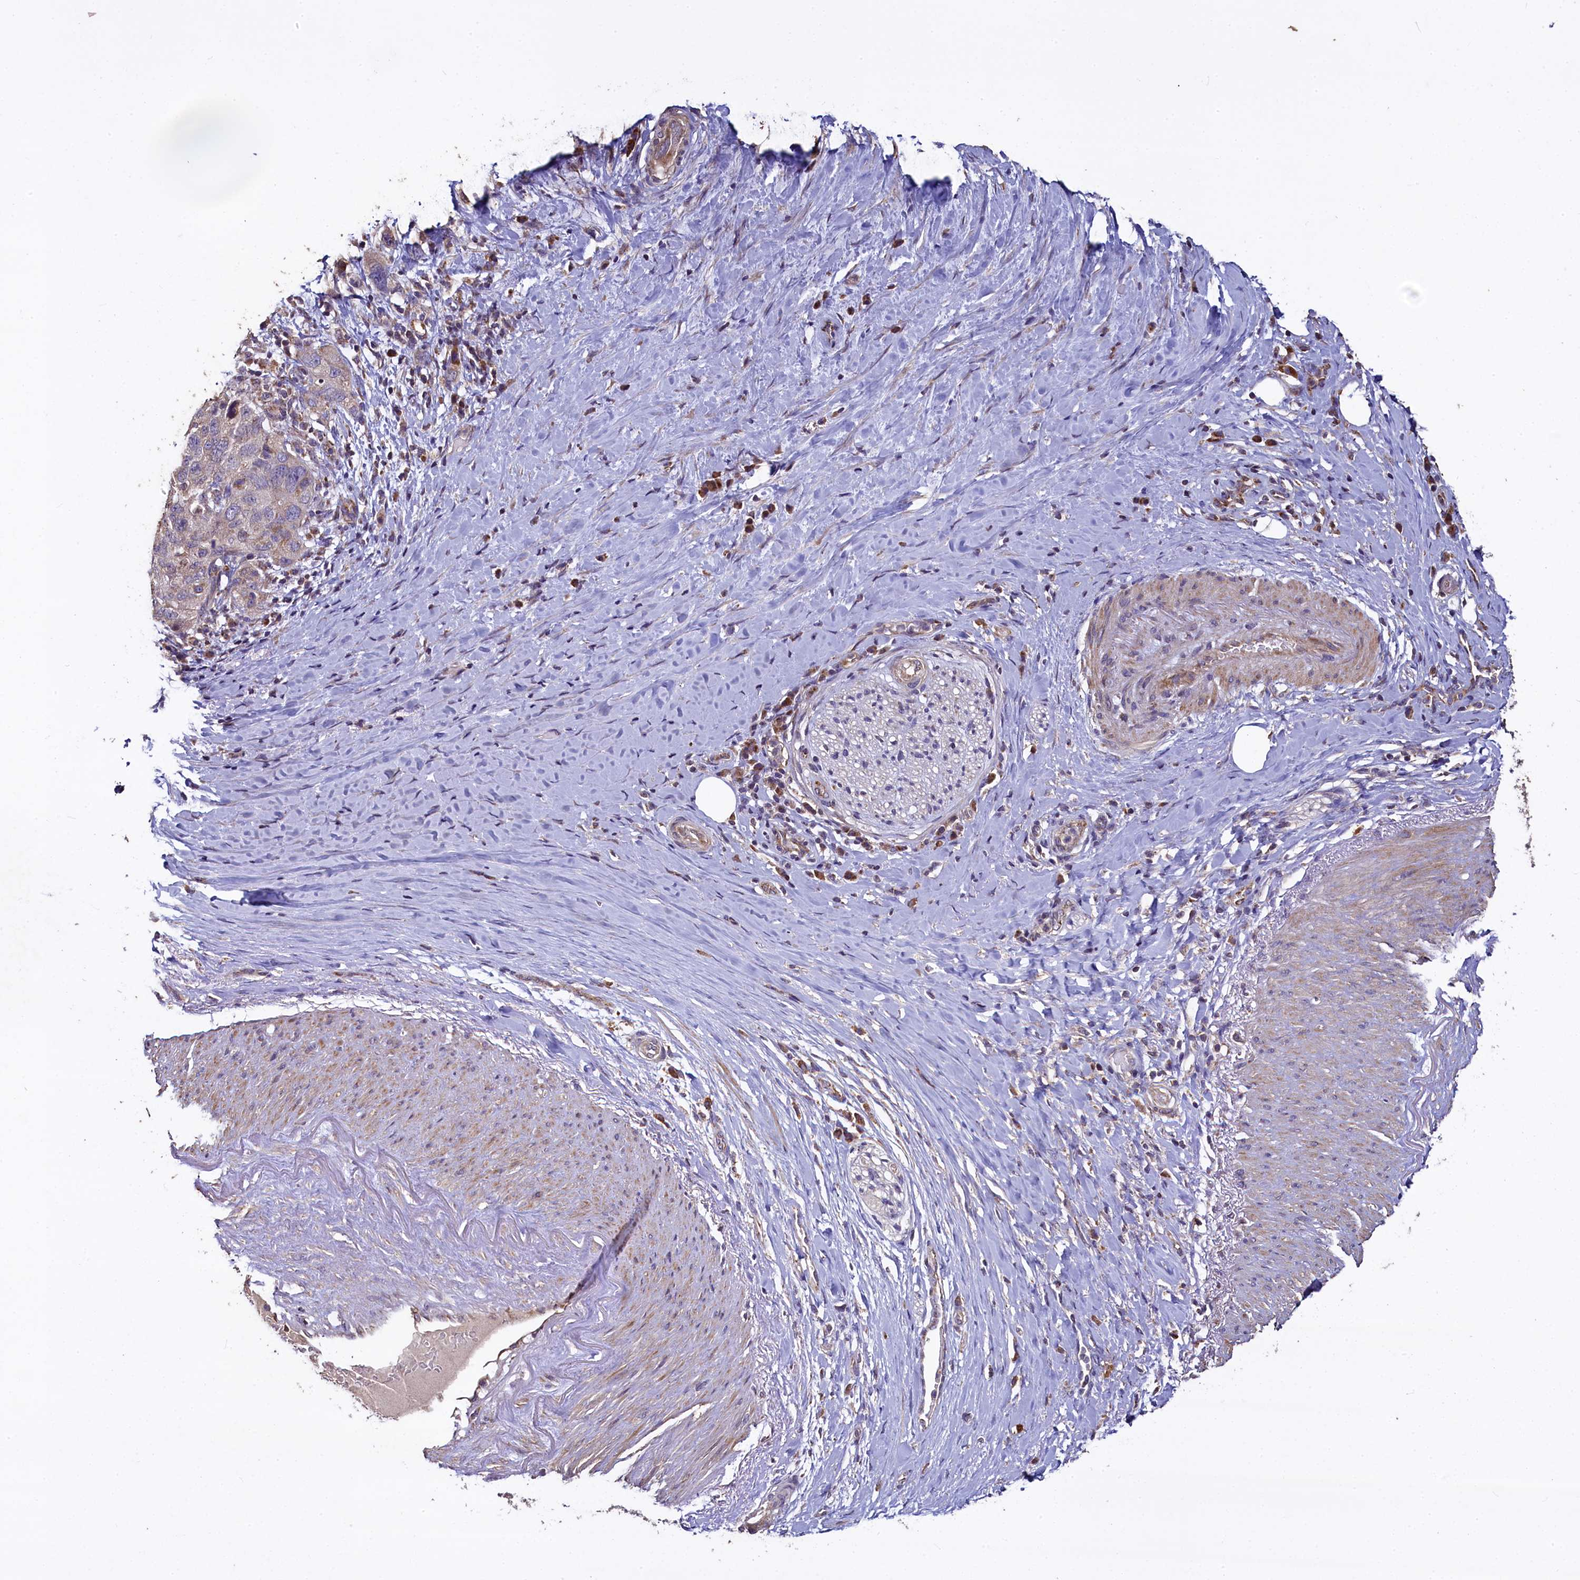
{"staining": {"intensity": "weak", "quantity": "25%-75%", "location": "cytoplasmic/membranous"}, "tissue": "pancreatic cancer", "cell_type": "Tumor cells", "image_type": "cancer", "snomed": [{"axis": "morphology", "description": "Adenocarcinoma, NOS"}, {"axis": "topography", "description": "Pancreas"}], "caption": "Immunohistochemical staining of pancreatic adenocarcinoma displays low levels of weak cytoplasmic/membranous protein staining in about 25%-75% of tumor cells.", "gene": "COQ9", "patient": {"sex": "female", "age": 73}}